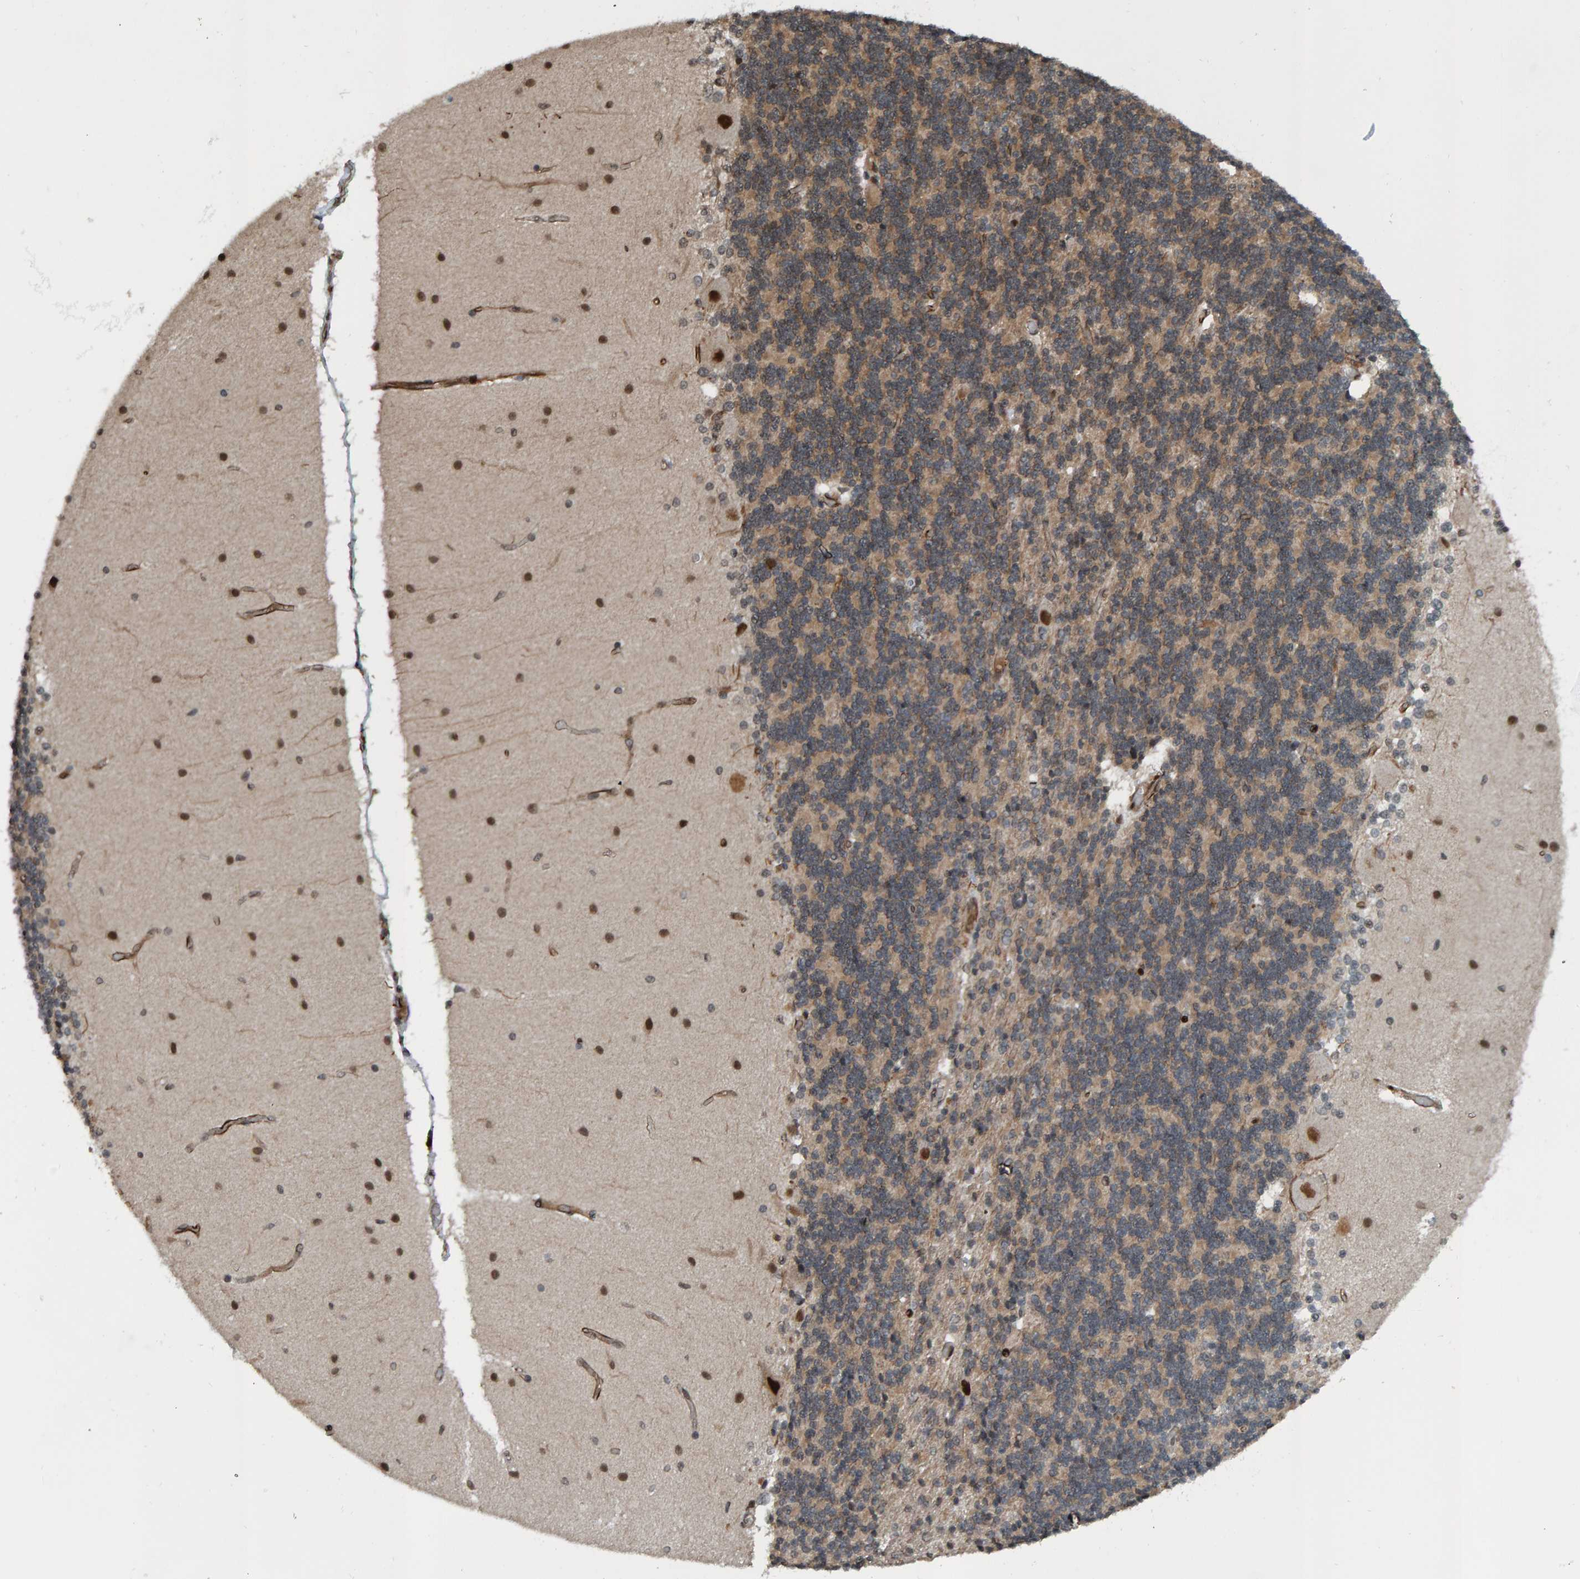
{"staining": {"intensity": "moderate", "quantity": ">75%", "location": "cytoplasmic/membranous"}, "tissue": "cerebellum", "cell_type": "Cells in granular layer", "image_type": "normal", "snomed": [{"axis": "morphology", "description": "Normal tissue, NOS"}, {"axis": "topography", "description": "Cerebellum"}], "caption": "Brown immunohistochemical staining in benign cerebellum exhibits moderate cytoplasmic/membranous staining in about >75% of cells in granular layer.", "gene": "ZNF366", "patient": {"sex": "female", "age": 54}}